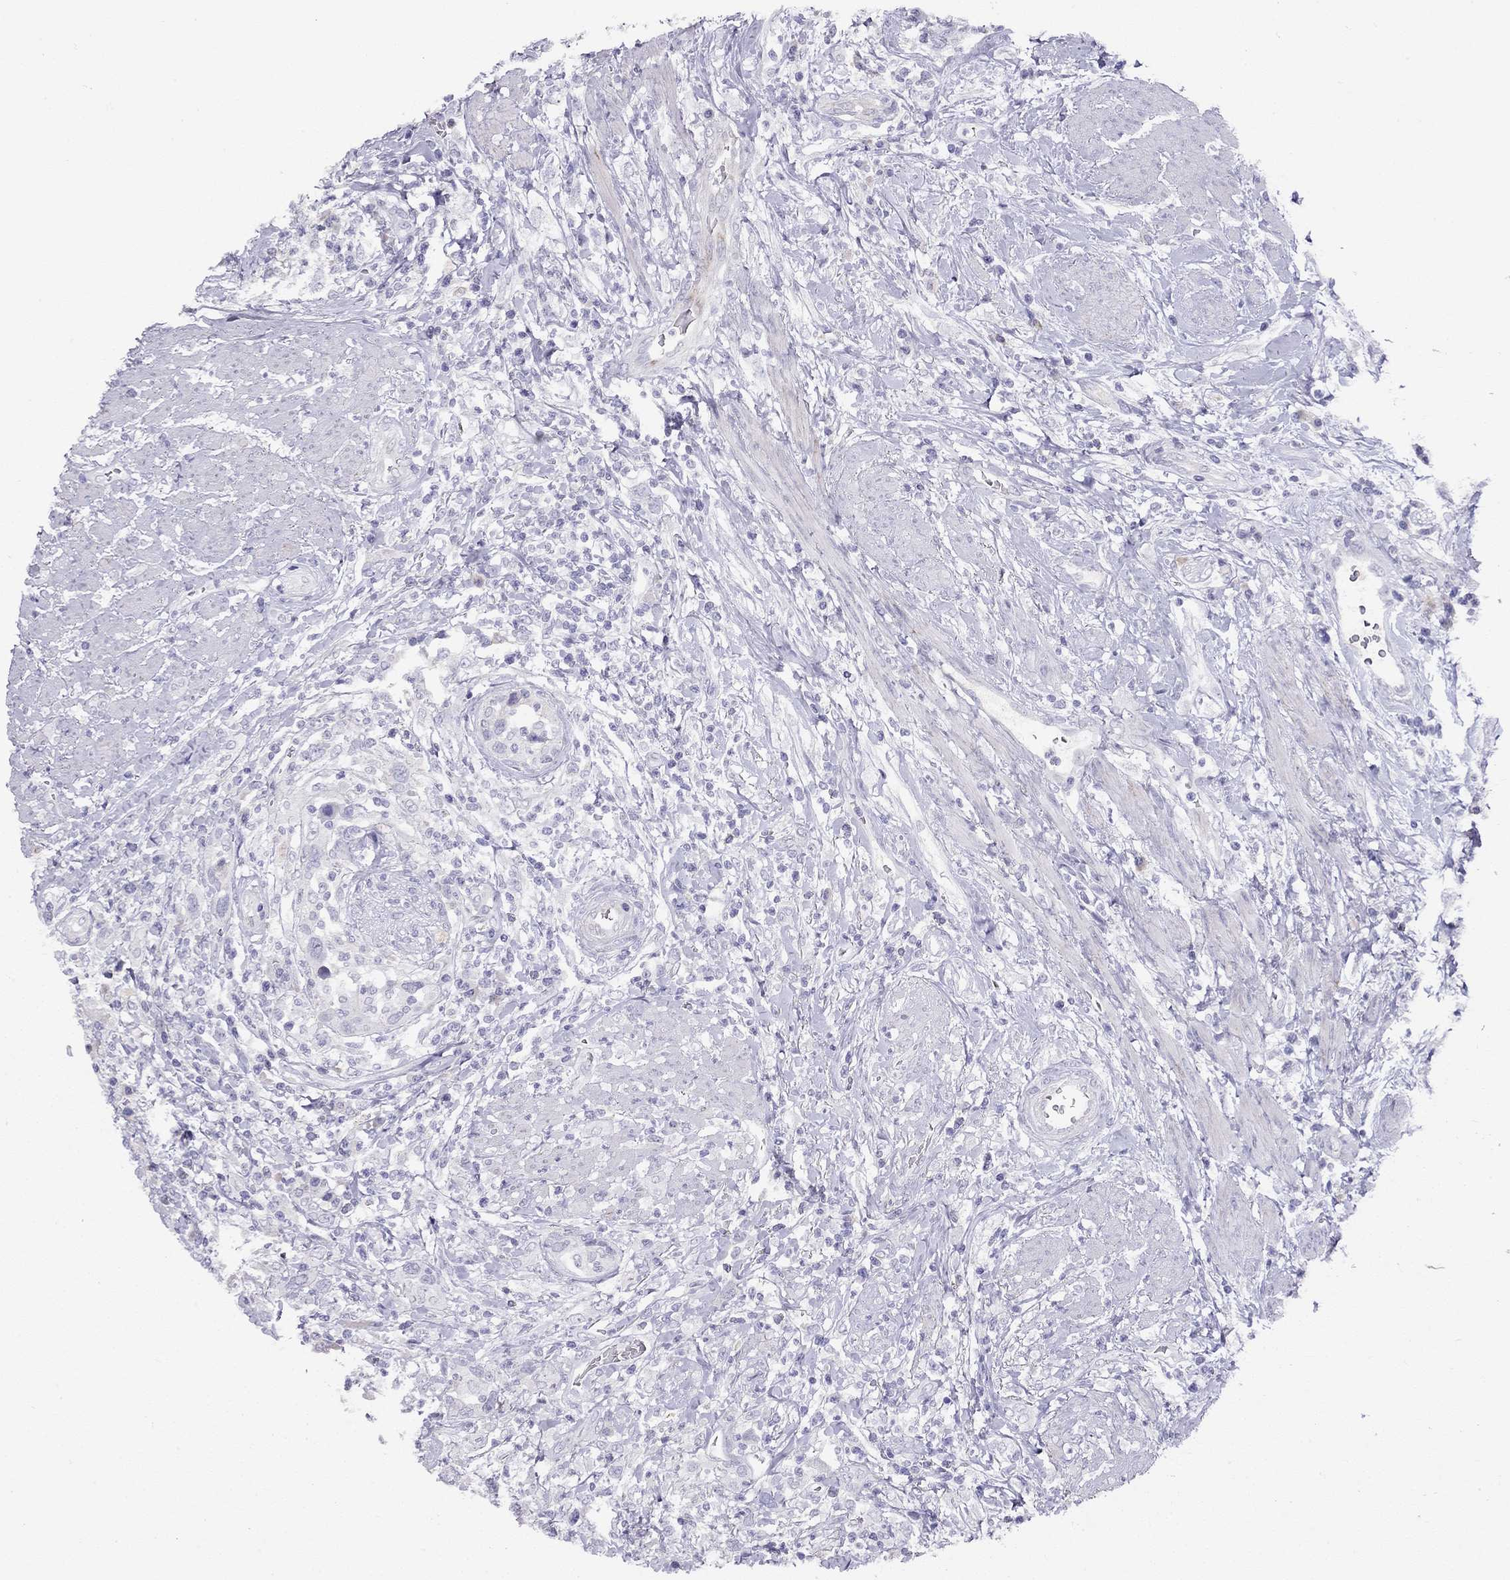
{"staining": {"intensity": "negative", "quantity": "none", "location": "none"}, "tissue": "urothelial cancer", "cell_type": "Tumor cells", "image_type": "cancer", "snomed": [{"axis": "morphology", "description": "Urothelial carcinoma, NOS"}, {"axis": "morphology", "description": "Urothelial carcinoma, High grade"}, {"axis": "topography", "description": "Urinary bladder"}], "caption": "High power microscopy image of an IHC image of urothelial cancer, revealing no significant expression in tumor cells.", "gene": "CPNE4", "patient": {"sex": "female", "age": 64}}